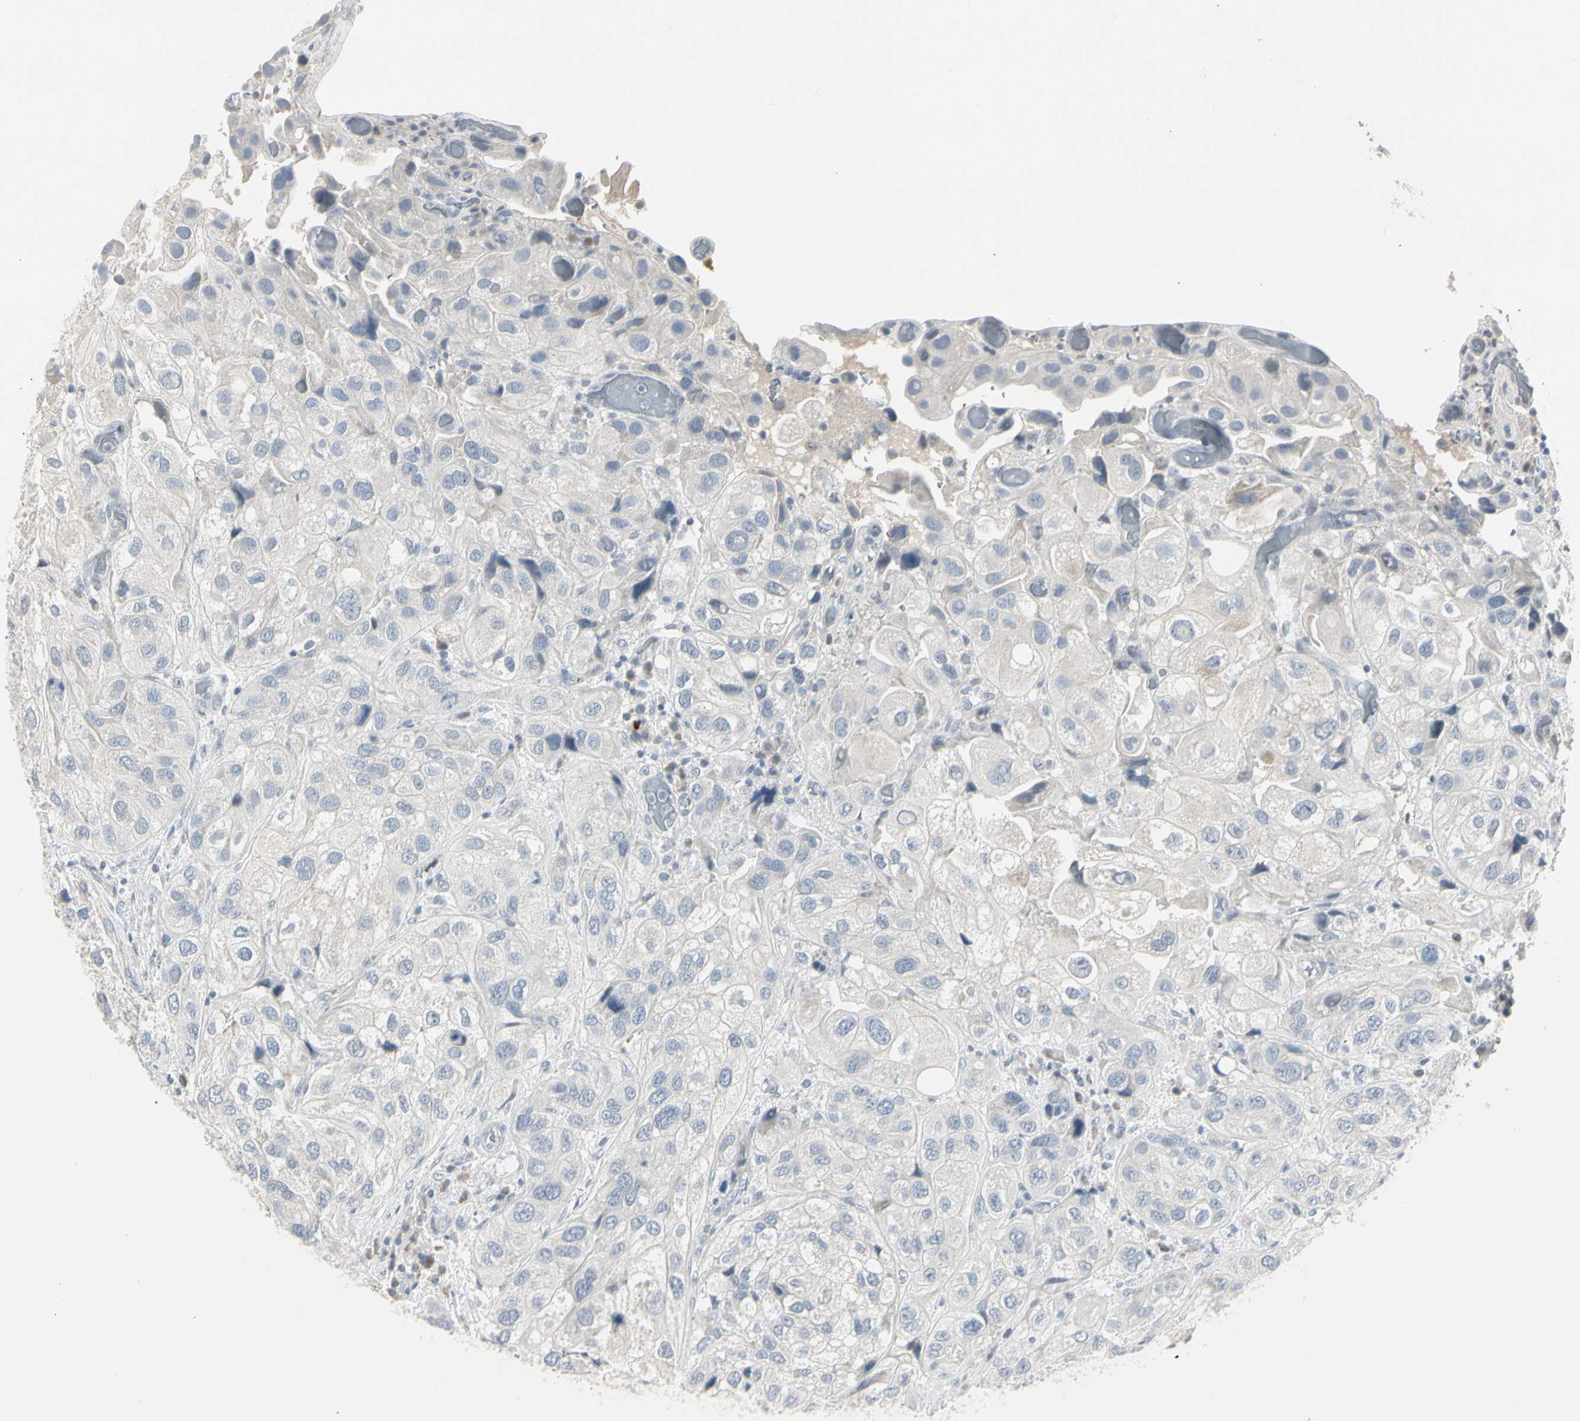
{"staining": {"intensity": "negative", "quantity": "none", "location": "none"}, "tissue": "urothelial cancer", "cell_type": "Tumor cells", "image_type": "cancer", "snomed": [{"axis": "morphology", "description": "Urothelial carcinoma, High grade"}, {"axis": "topography", "description": "Urinary bladder"}], "caption": "This is an immunohistochemistry (IHC) image of human urothelial cancer. There is no positivity in tumor cells.", "gene": "DMPK", "patient": {"sex": "female", "age": 64}}